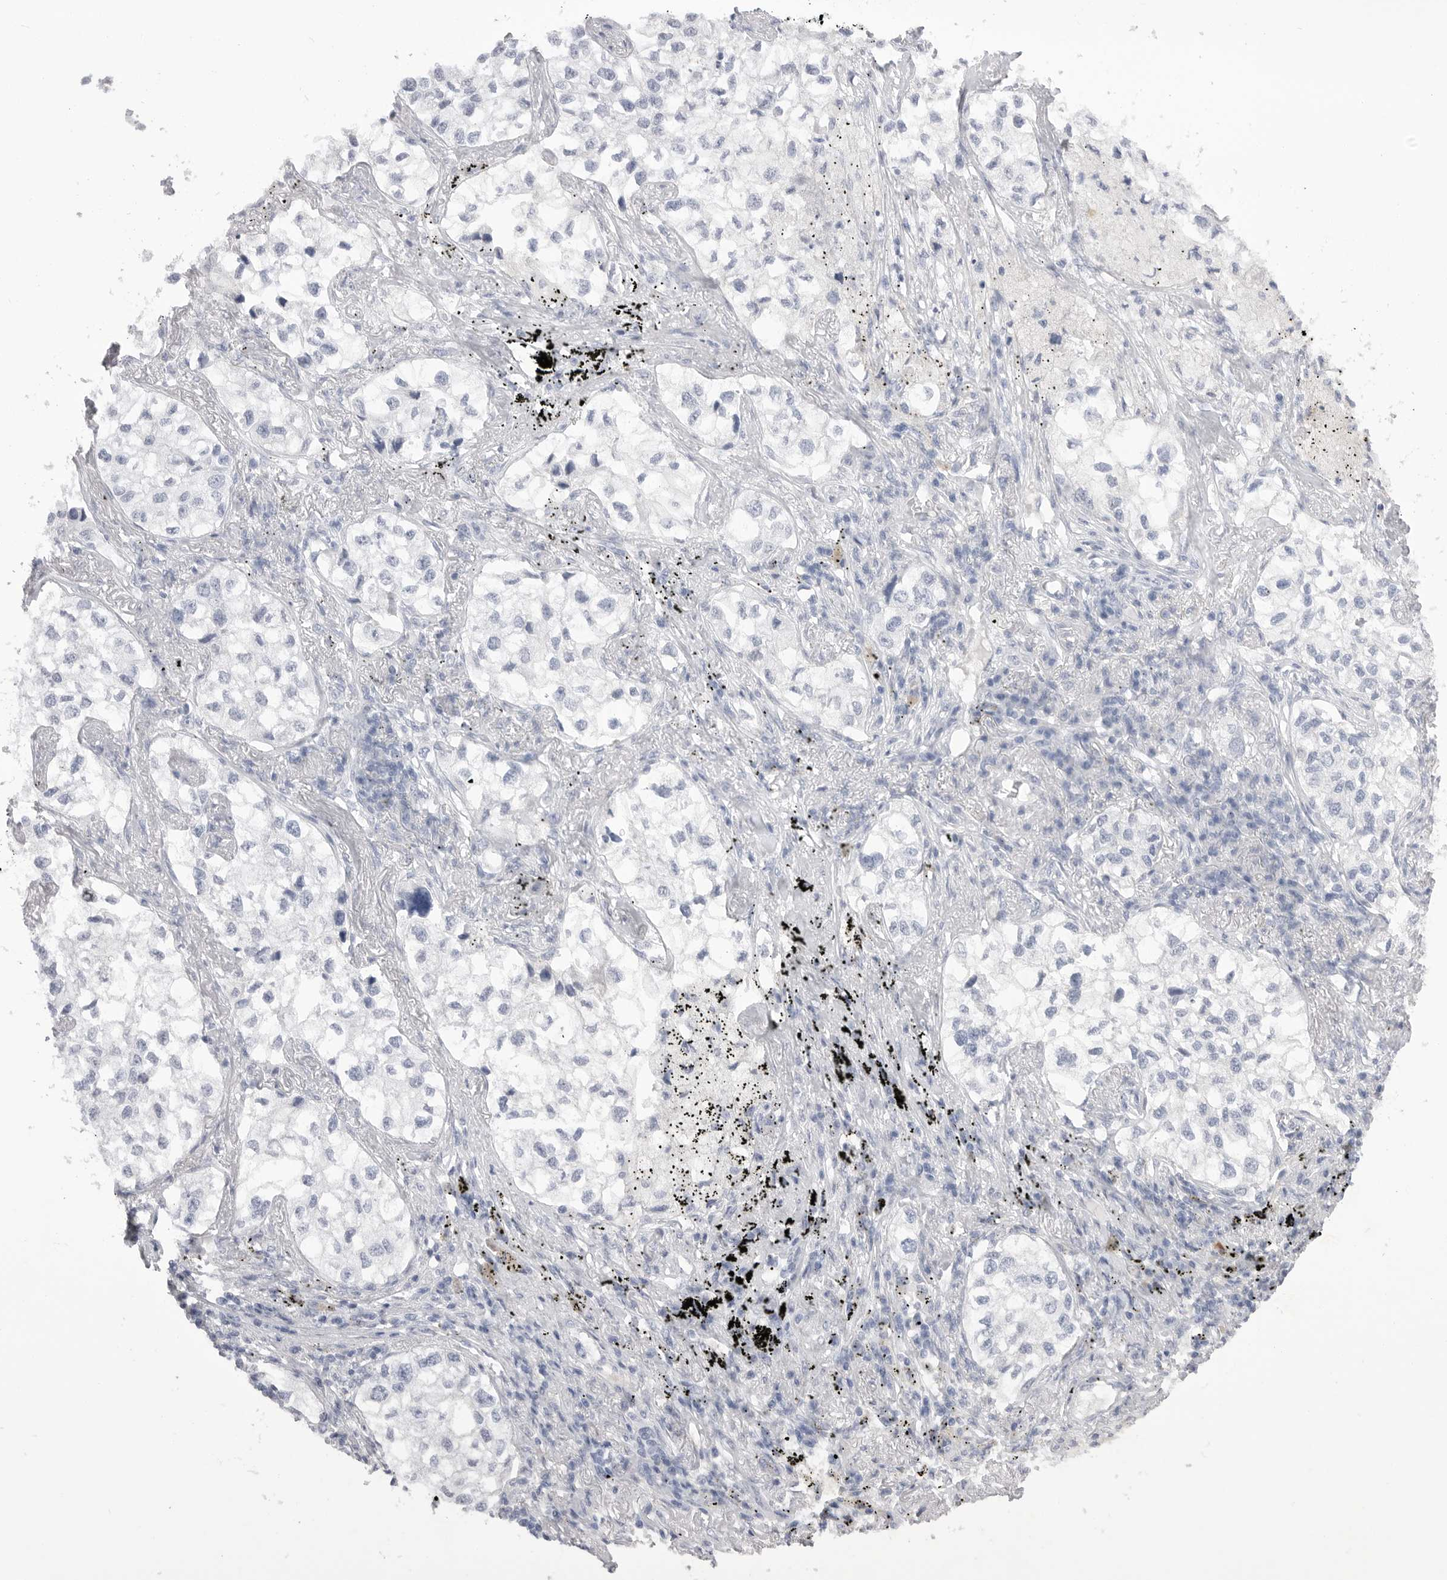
{"staining": {"intensity": "negative", "quantity": "none", "location": "none"}, "tissue": "lung cancer", "cell_type": "Tumor cells", "image_type": "cancer", "snomed": [{"axis": "morphology", "description": "Adenocarcinoma, NOS"}, {"axis": "topography", "description": "Lung"}], "caption": "Lung adenocarcinoma was stained to show a protein in brown. There is no significant positivity in tumor cells.", "gene": "CPB1", "patient": {"sex": "male", "age": 63}}